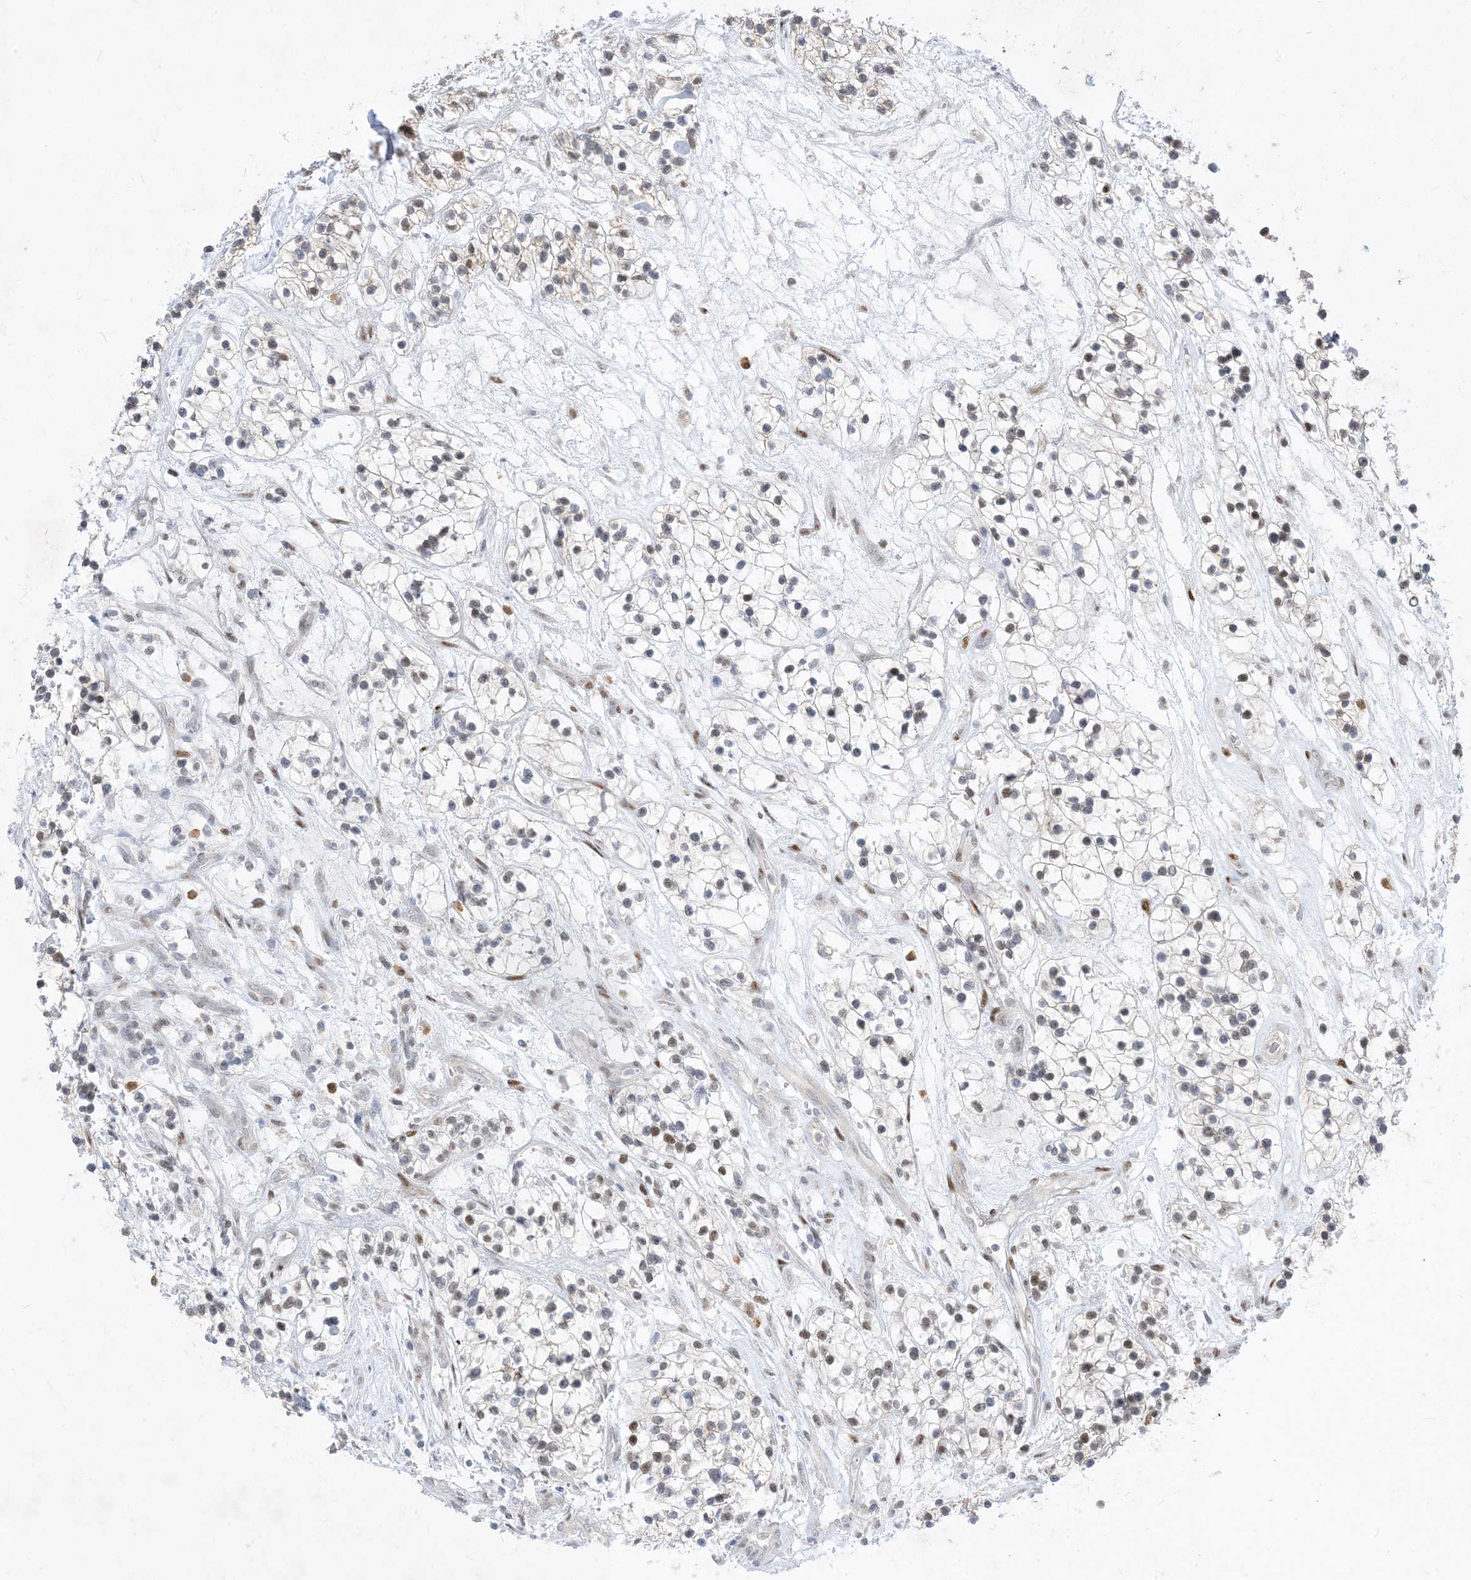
{"staining": {"intensity": "negative", "quantity": "none", "location": "none"}, "tissue": "renal cancer", "cell_type": "Tumor cells", "image_type": "cancer", "snomed": [{"axis": "morphology", "description": "Adenocarcinoma, NOS"}, {"axis": "topography", "description": "Kidney"}], "caption": "This is a histopathology image of immunohistochemistry (IHC) staining of renal cancer, which shows no expression in tumor cells.", "gene": "BHLHE40", "patient": {"sex": "female", "age": 57}}